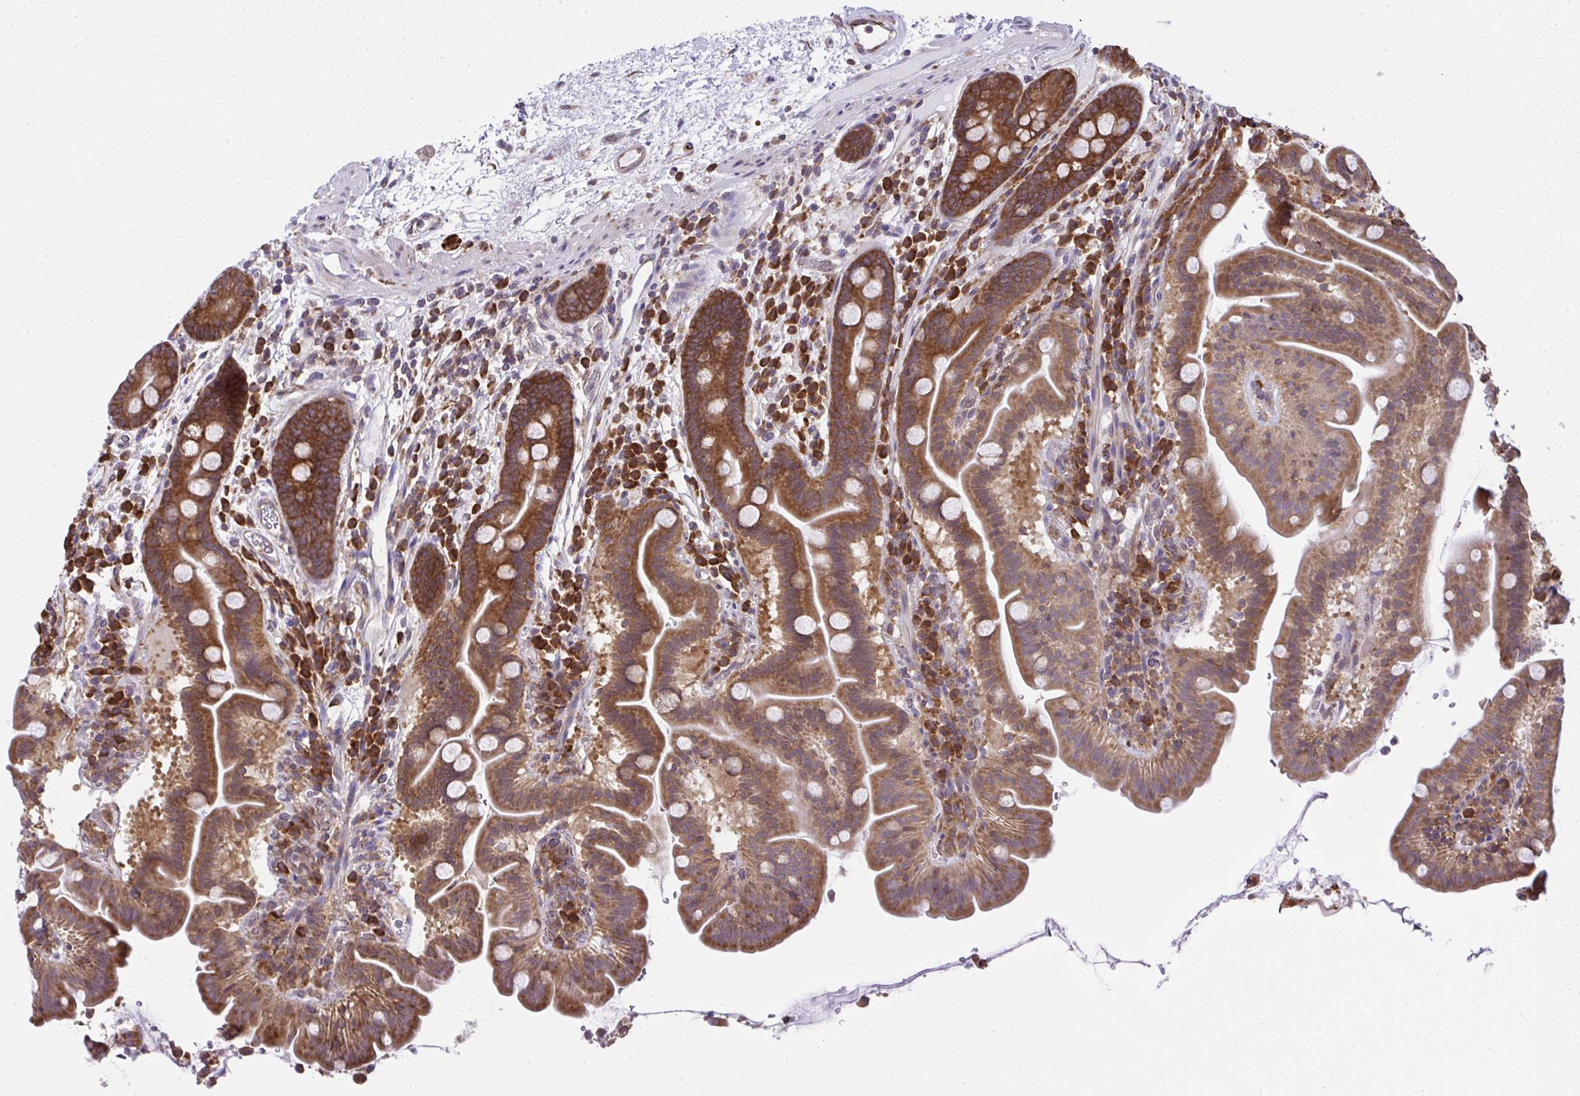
{"staining": {"intensity": "strong", "quantity": ">75%", "location": "cytoplasmic/membranous"}, "tissue": "small intestine", "cell_type": "Glandular cells", "image_type": "normal", "snomed": [{"axis": "morphology", "description": "Normal tissue, NOS"}, {"axis": "topography", "description": "Small intestine"}], "caption": "Small intestine stained for a protein (brown) displays strong cytoplasmic/membranous positive staining in approximately >75% of glandular cells.", "gene": "RPS7", "patient": {"sex": "male", "age": 26}}